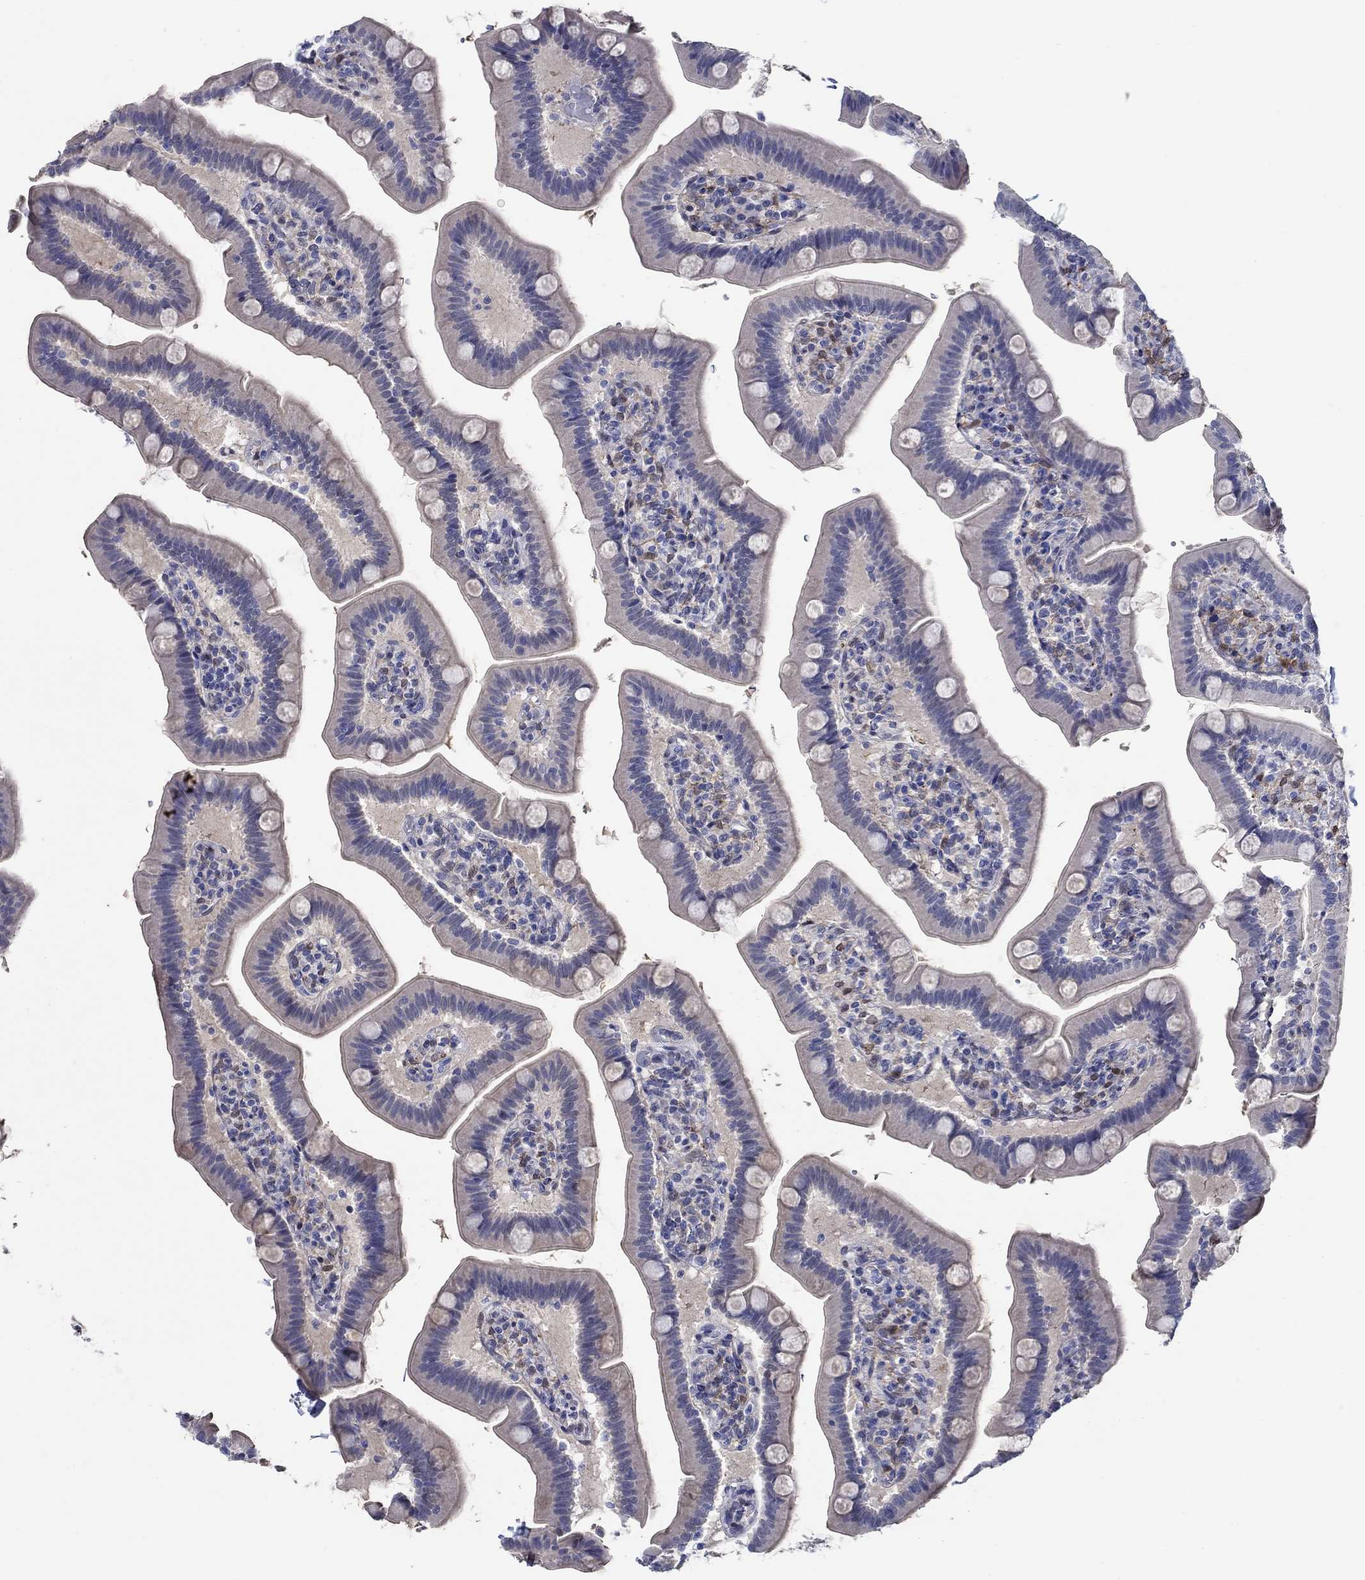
{"staining": {"intensity": "negative", "quantity": "none", "location": "none"}, "tissue": "small intestine", "cell_type": "Glandular cells", "image_type": "normal", "snomed": [{"axis": "morphology", "description": "Normal tissue, NOS"}, {"axis": "topography", "description": "Small intestine"}], "caption": "IHC histopathology image of benign human small intestine stained for a protein (brown), which shows no staining in glandular cells.", "gene": "MC2R", "patient": {"sex": "male", "age": 66}}